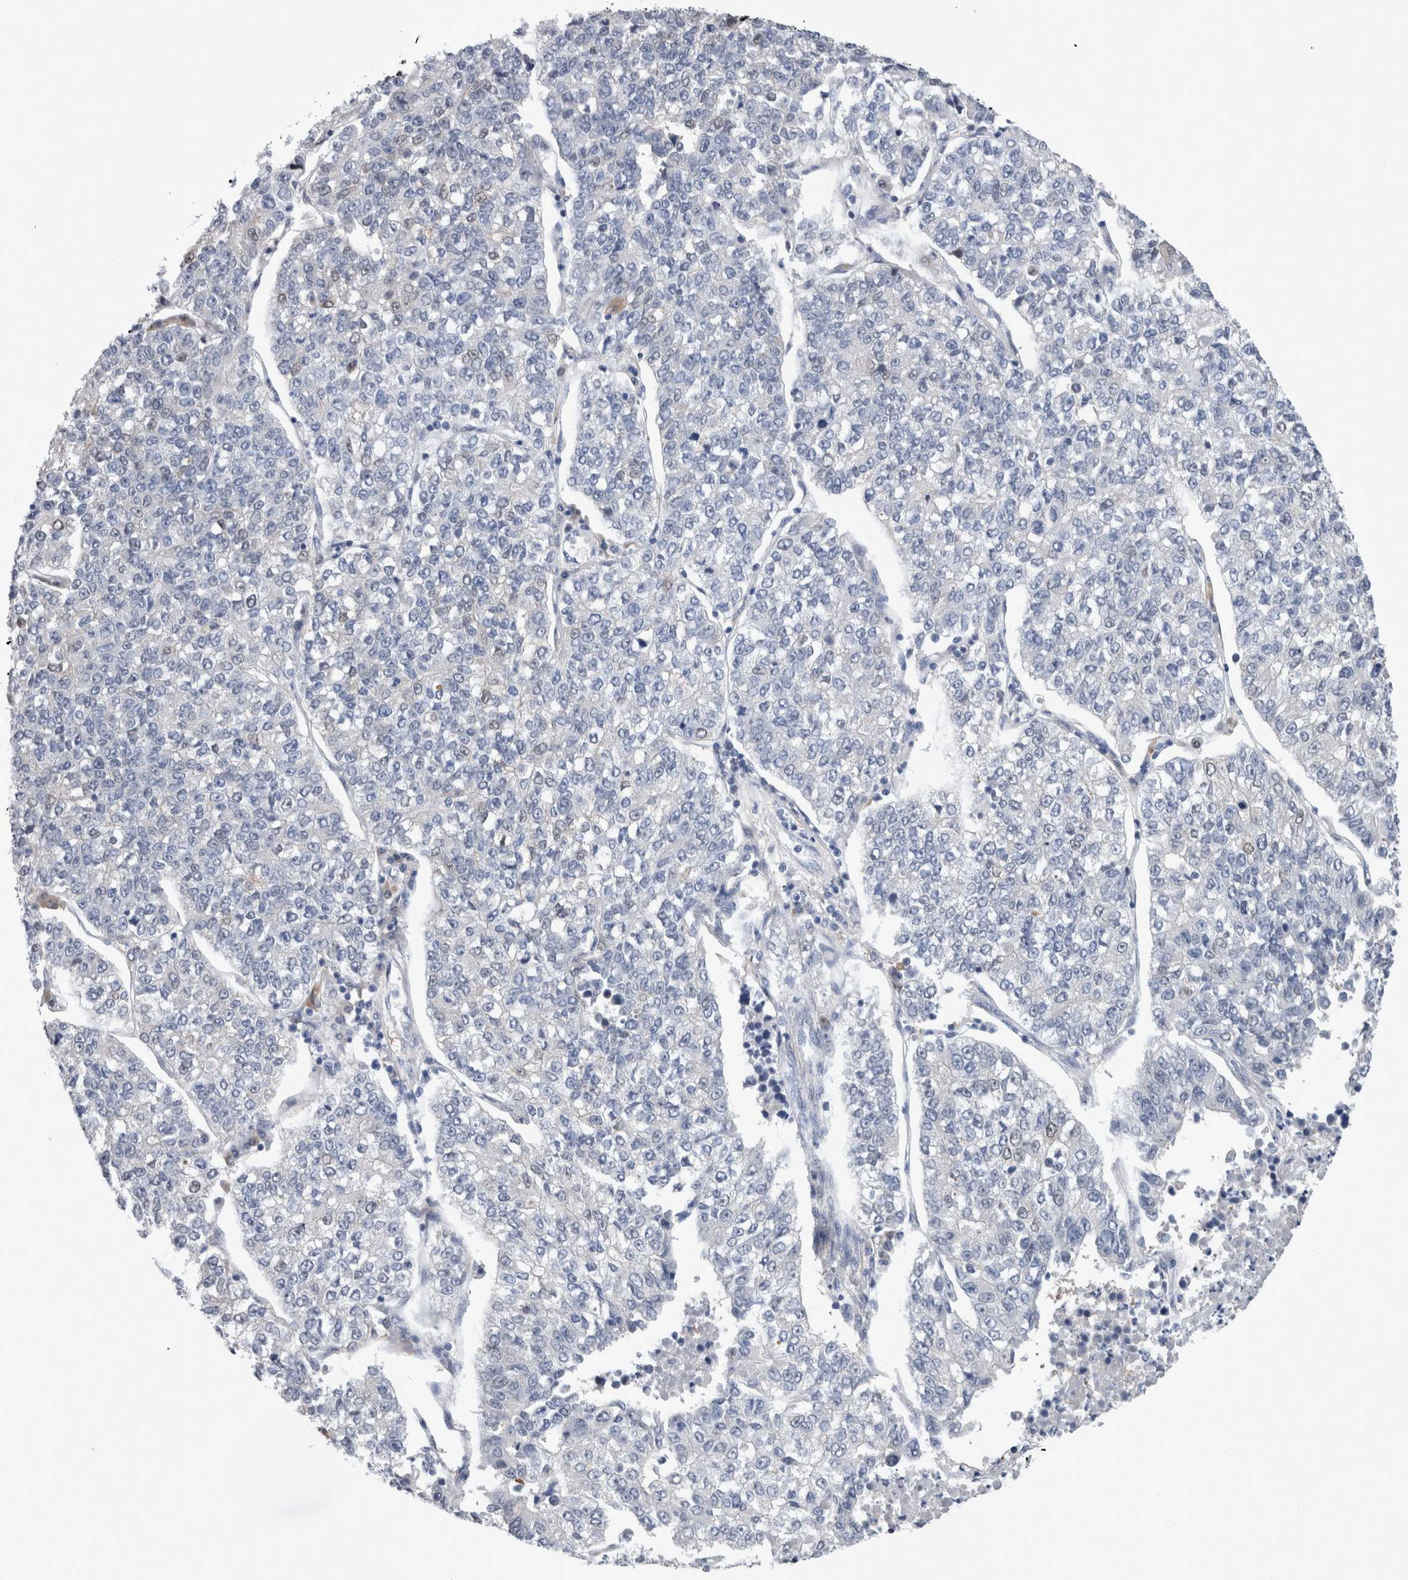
{"staining": {"intensity": "negative", "quantity": "none", "location": "none"}, "tissue": "lung cancer", "cell_type": "Tumor cells", "image_type": "cancer", "snomed": [{"axis": "morphology", "description": "Adenocarcinoma, NOS"}, {"axis": "topography", "description": "Lung"}], "caption": "An immunohistochemistry (IHC) histopathology image of lung cancer (adenocarcinoma) is shown. There is no staining in tumor cells of lung cancer (adenocarcinoma). (DAB IHC visualized using brightfield microscopy, high magnification).", "gene": "CA8", "patient": {"sex": "male", "age": 49}}